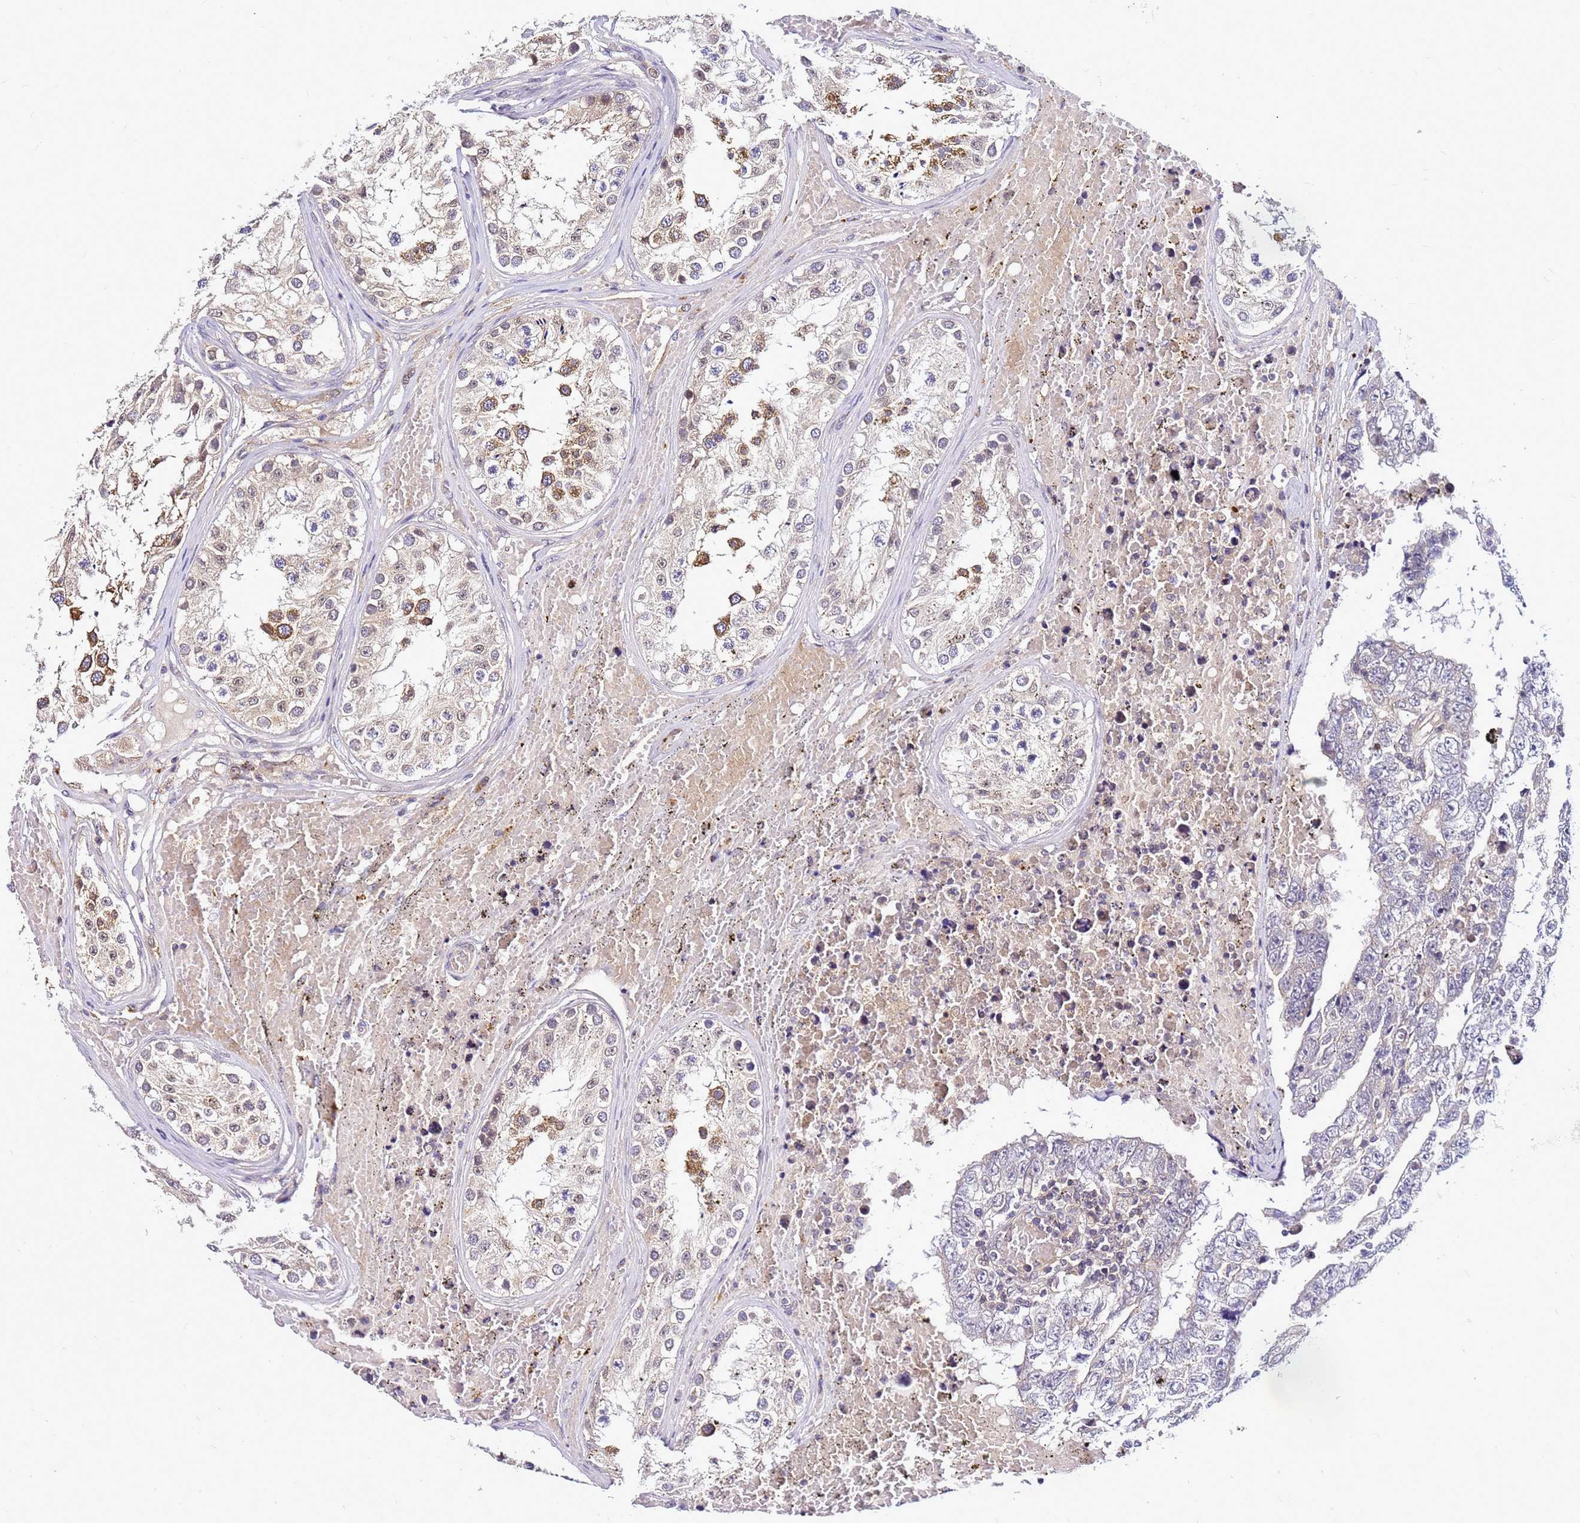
{"staining": {"intensity": "weak", "quantity": "25%-75%", "location": "cytoplasmic/membranous"}, "tissue": "testis cancer", "cell_type": "Tumor cells", "image_type": "cancer", "snomed": [{"axis": "morphology", "description": "Carcinoma, Embryonal, NOS"}, {"axis": "topography", "description": "Testis"}], "caption": "Immunohistochemical staining of human testis cancer (embryonal carcinoma) demonstrates weak cytoplasmic/membranous protein staining in approximately 25%-75% of tumor cells.", "gene": "SAT1", "patient": {"sex": "male", "age": 25}}